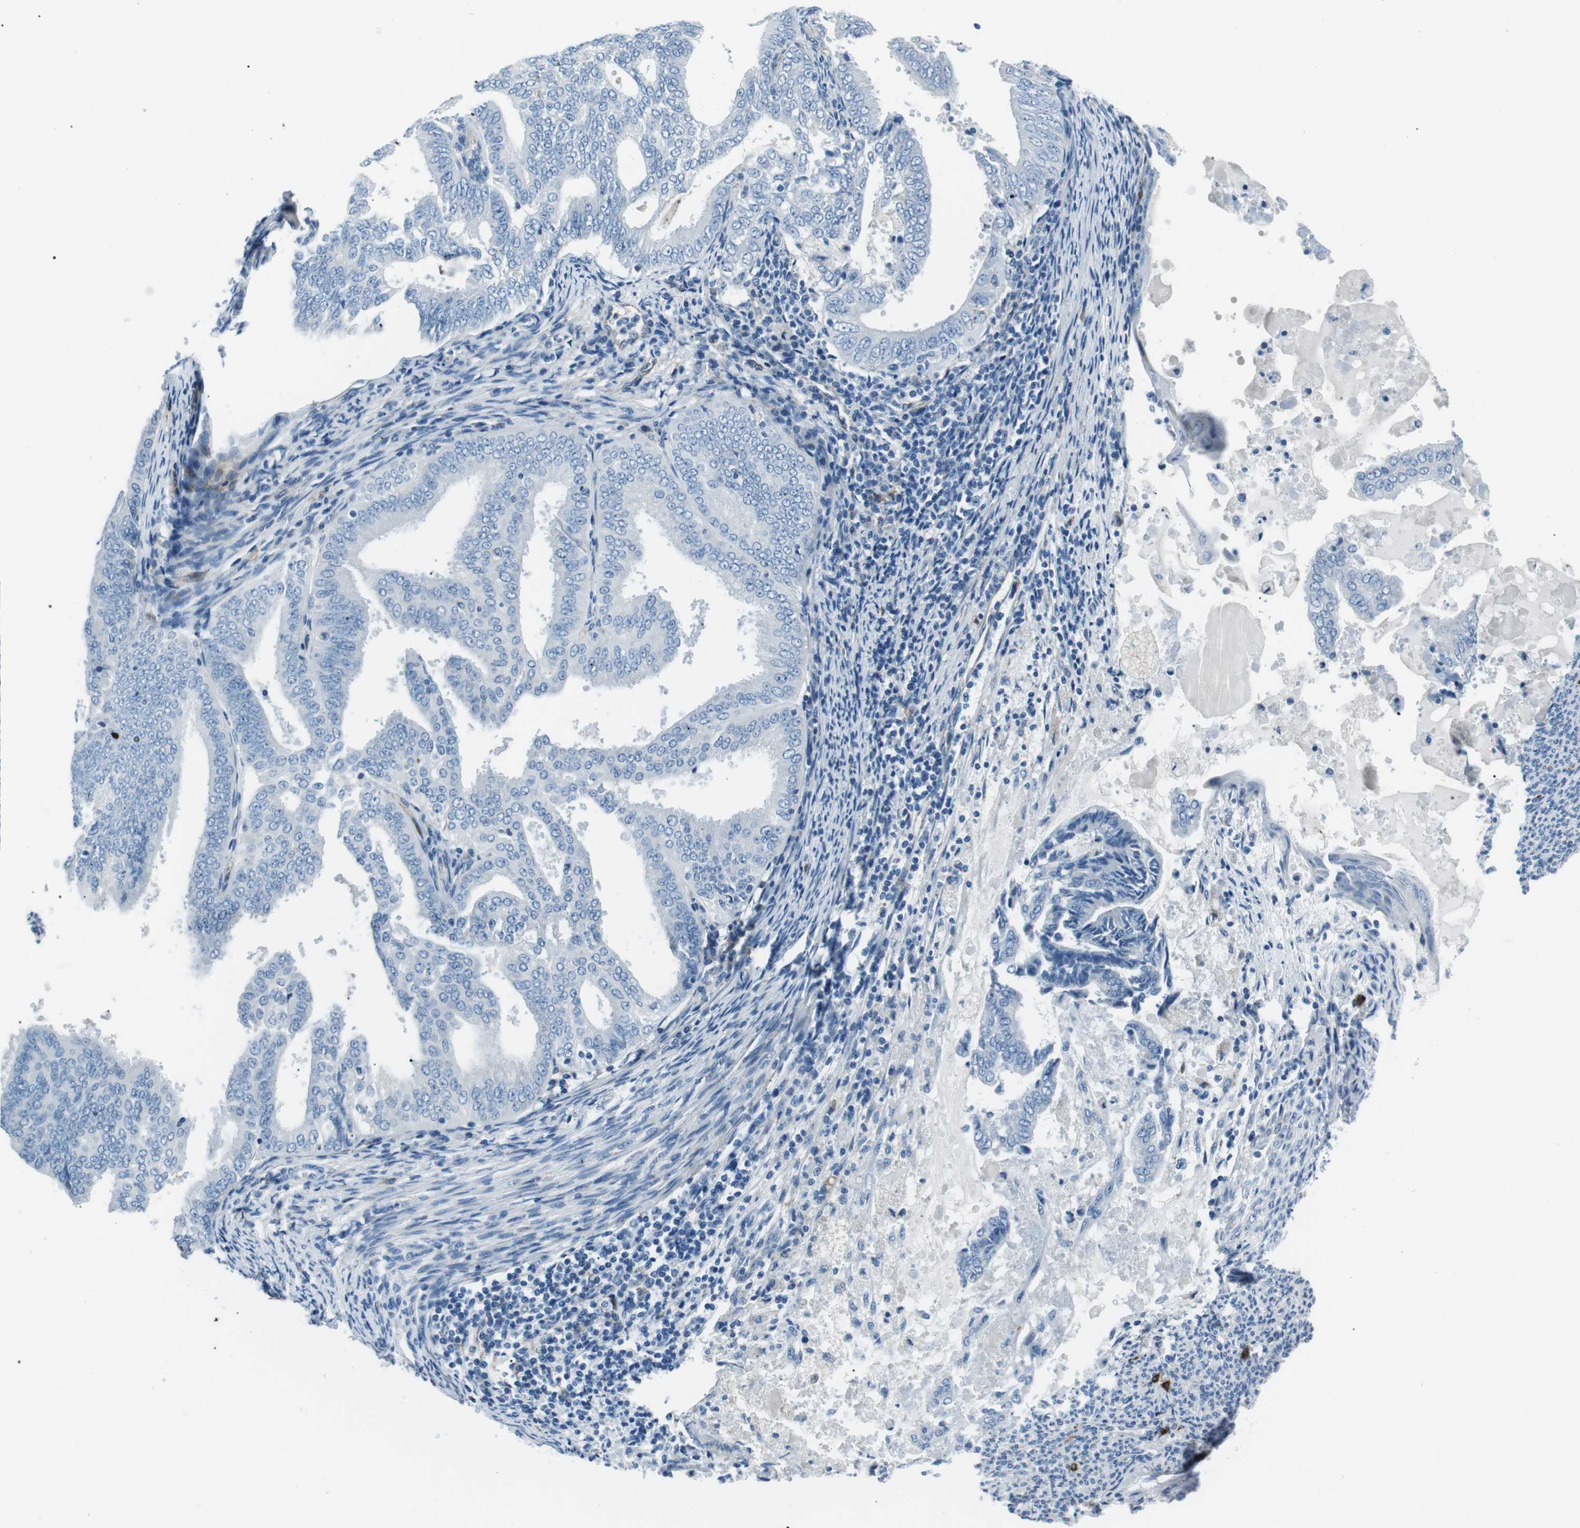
{"staining": {"intensity": "negative", "quantity": "none", "location": "none"}, "tissue": "endometrial cancer", "cell_type": "Tumor cells", "image_type": "cancer", "snomed": [{"axis": "morphology", "description": "Adenocarcinoma, NOS"}, {"axis": "topography", "description": "Endometrium"}], "caption": "Human endometrial adenocarcinoma stained for a protein using immunohistochemistry exhibits no positivity in tumor cells.", "gene": "CSF2RA", "patient": {"sex": "female", "age": 58}}